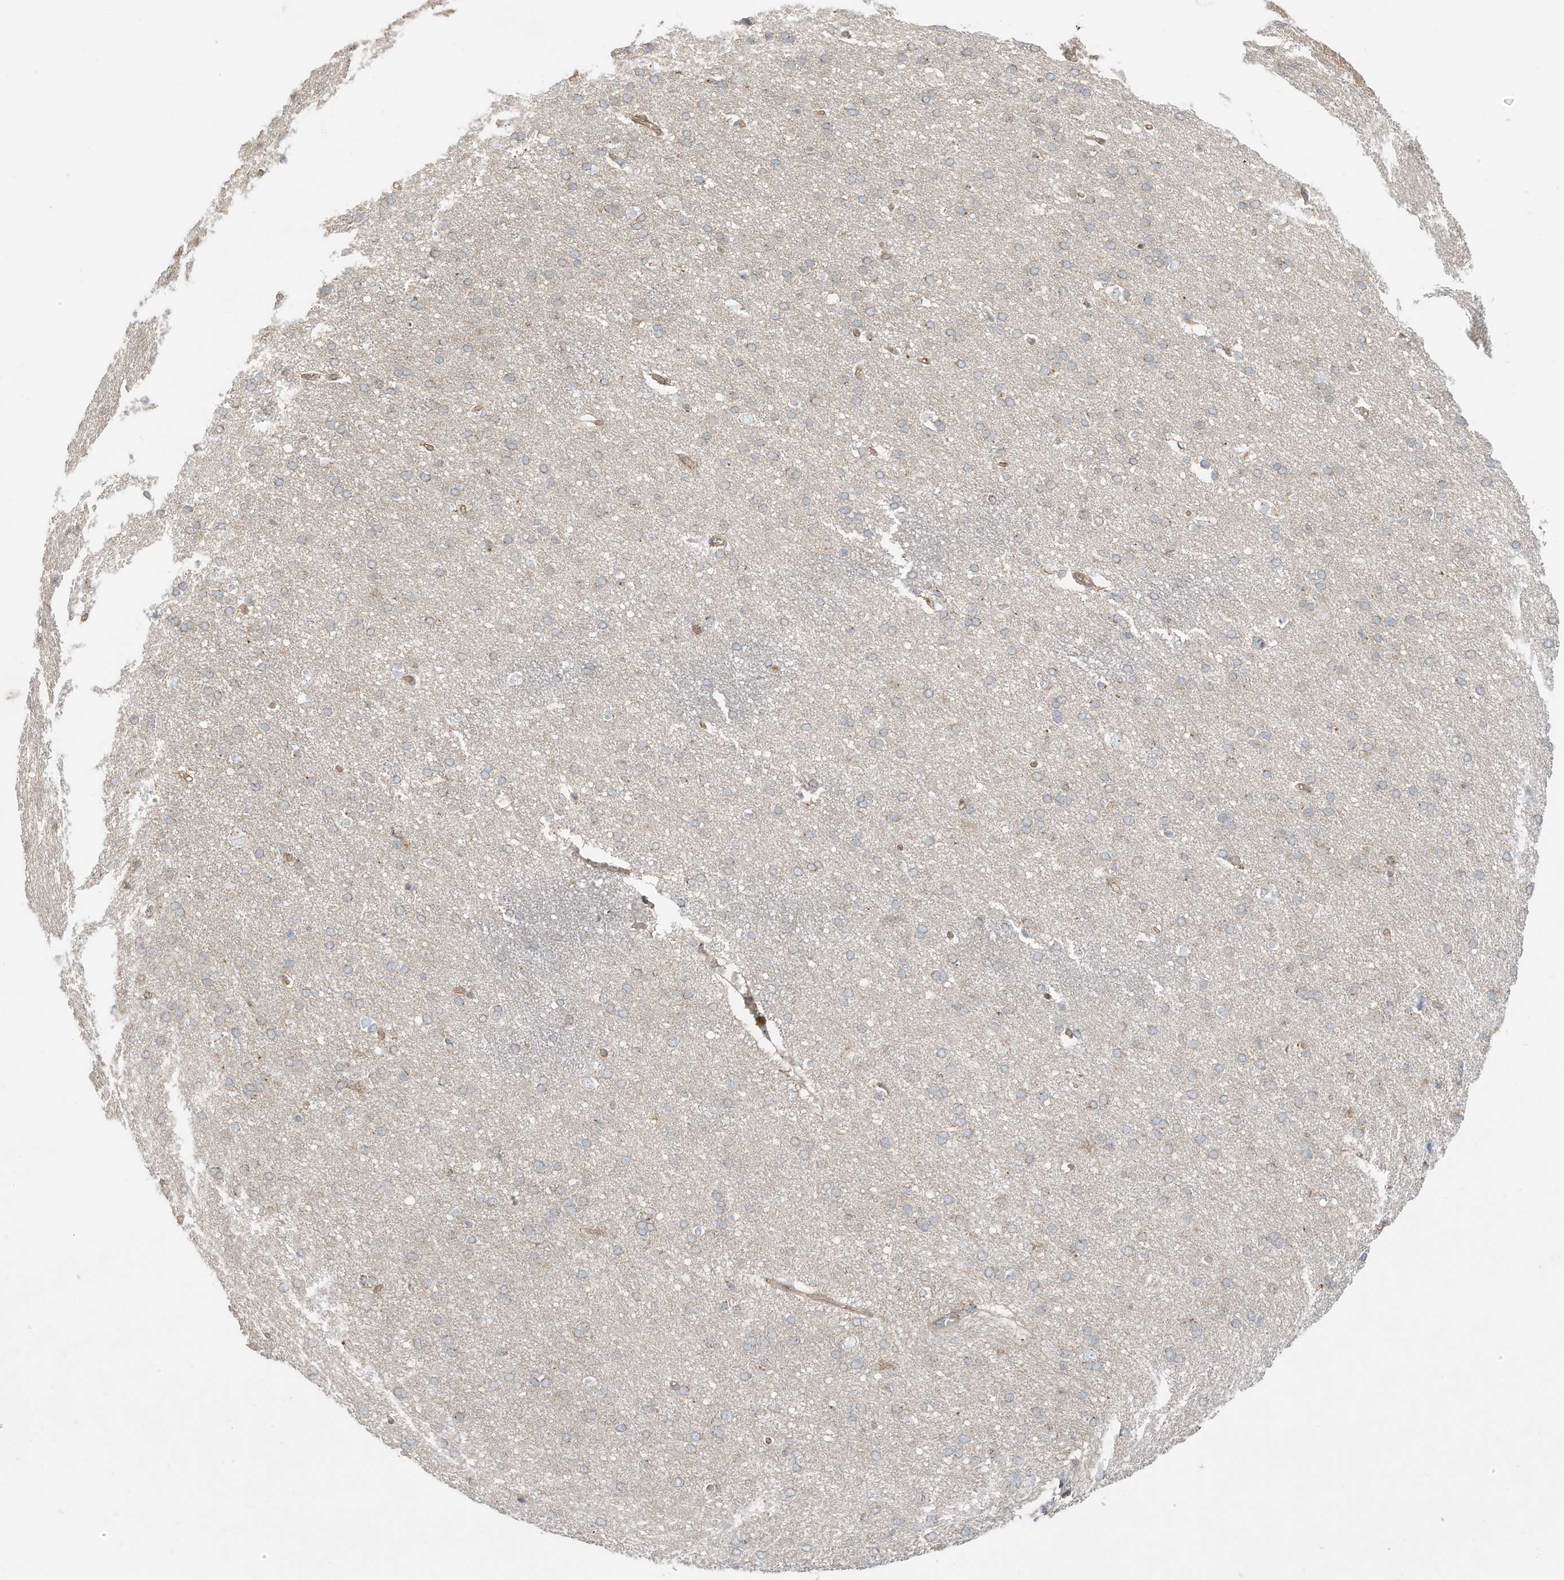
{"staining": {"intensity": "weak", "quantity": ">75%", "location": "cytoplasmic/membranous"}, "tissue": "cerebral cortex", "cell_type": "Endothelial cells", "image_type": "normal", "snomed": [{"axis": "morphology", "description": "Normal tissue, NOS"}, {"axis": "topography", "description": "Cerebral cortex"}], "caption": "The image reveals staining of unremarkable cerebral cortex, revealing weak cytoplasmic/membranous protein staining (brown color) within endothelial cells.", "gene": "CUX1", "patient": {"sex": "male", "age": 62}}